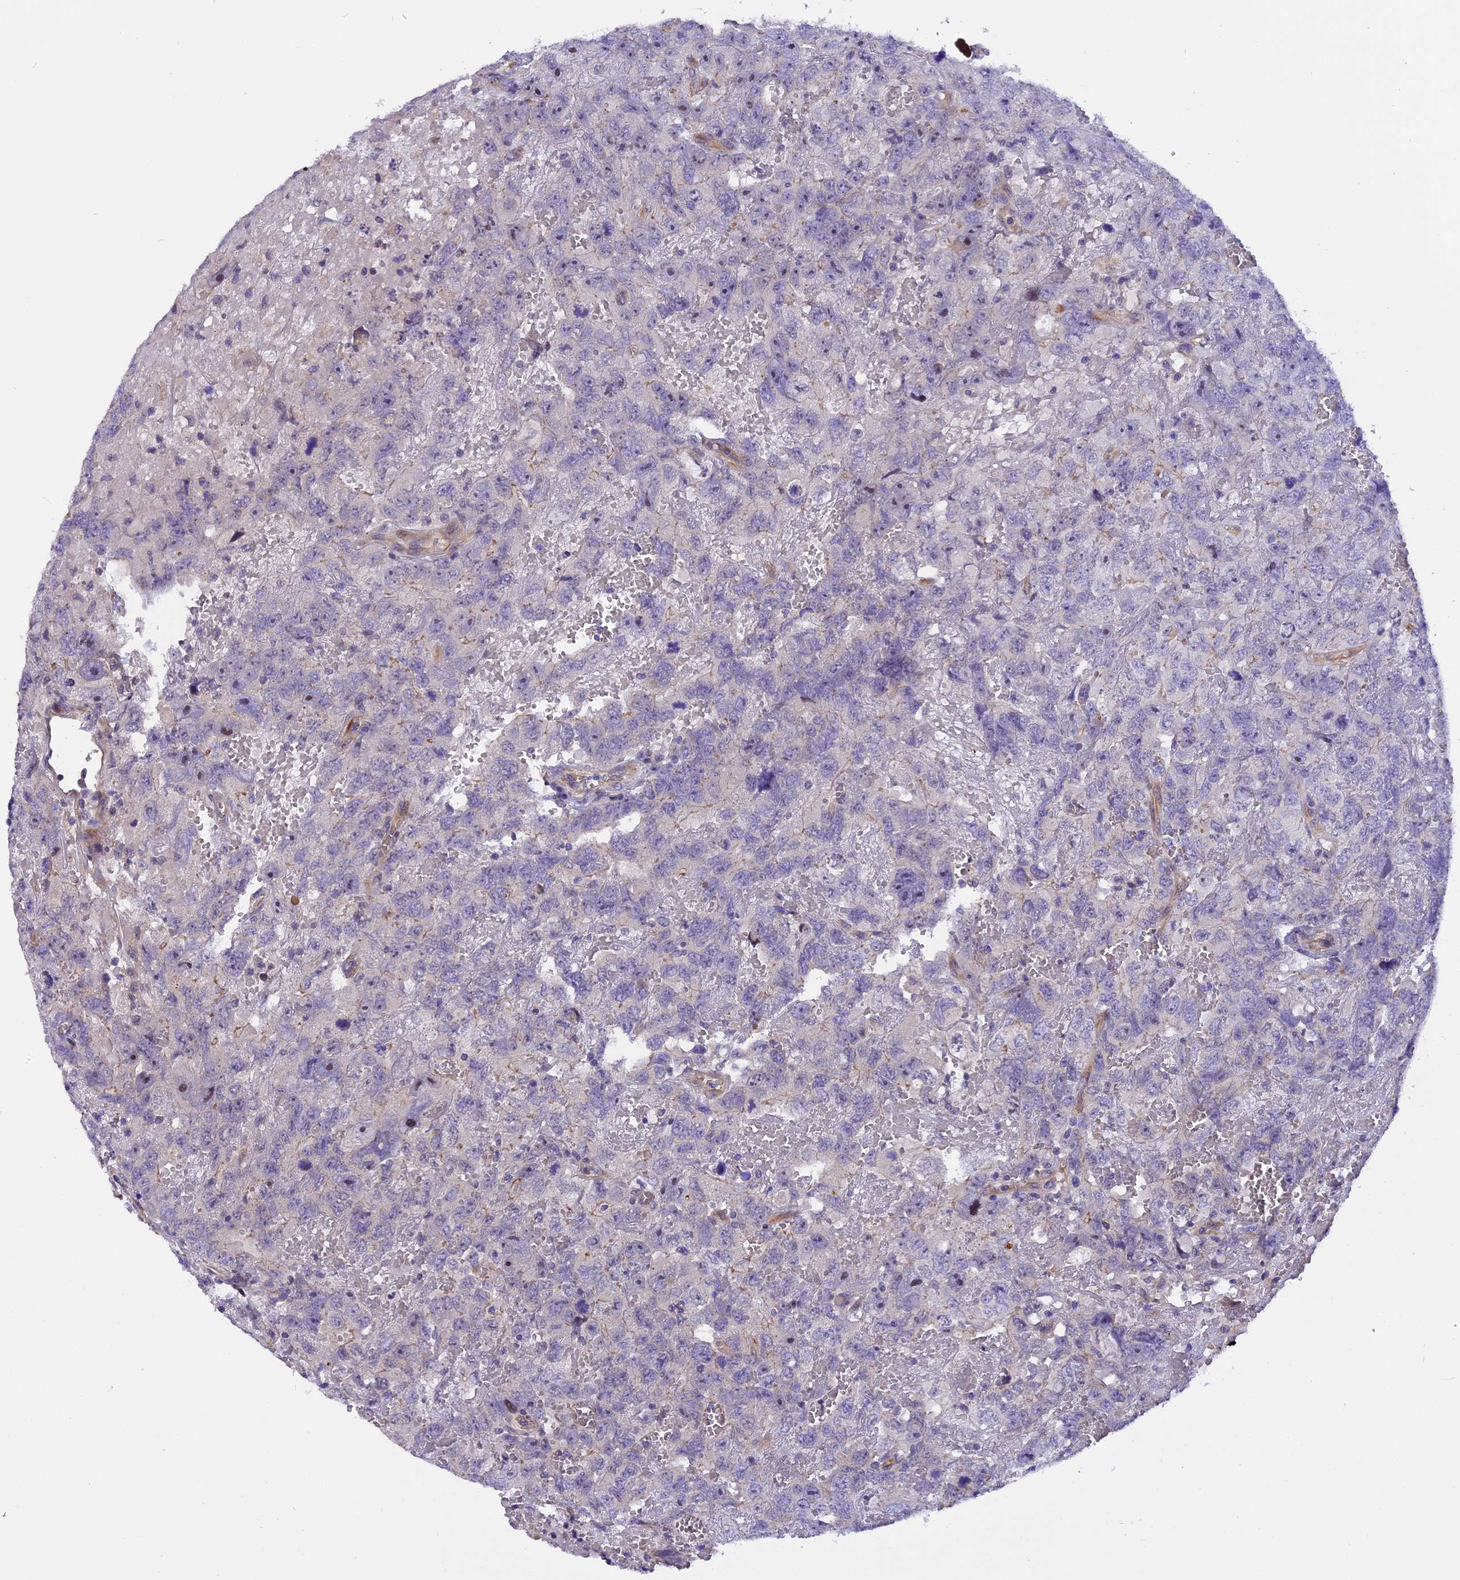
{"staining": {"intensity": "negative", "quantity": "none", "location": "none"}, "tissue": "testis cancer", "cell_type": "Tumor cells", "image_type": "cancer", "snomed": [{"axis": "morphology", "description": "Carcinoma, Embryonal, NOS"}, {"axis": "topography", "description": "Testis"}], "caption": "This is an immunohistochemistry (IHC) photomicrograph of testis embryonal carcinoma. There is no expression in tumor cells.", "gene": "CCDC32", "patient": {"sex": "male", "age": 45}}